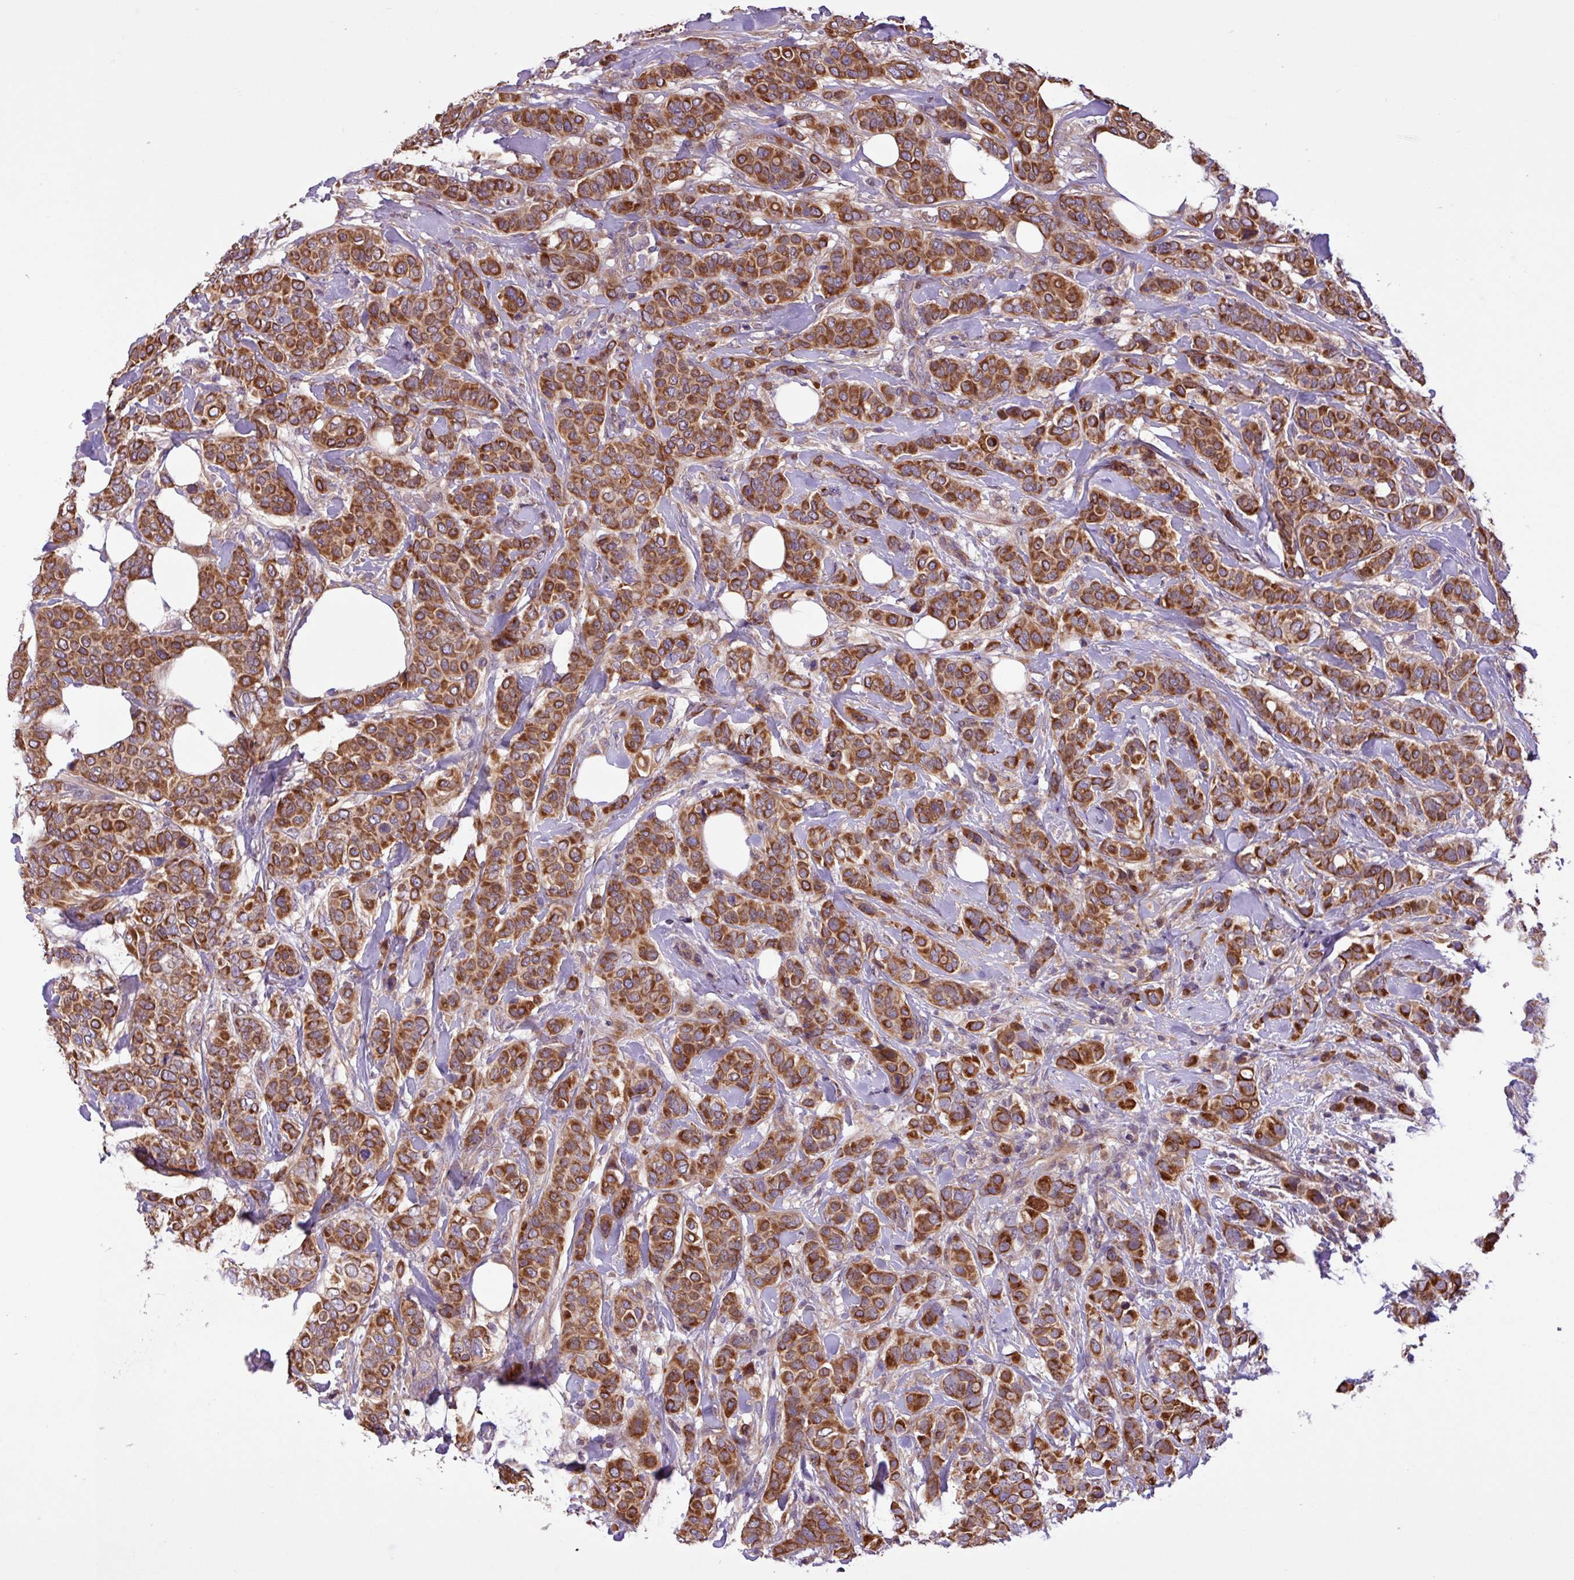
{"staining": {"intensity": "strong", "quantity": ">75%", "location": "cytoplasmic/membranous"}, "tissue": "breast cancer", "cell_type": "Tumor cells", "image_type": "cancer", "snomed": [{"axis": "morphology", "description": "Lobular carcinoma"}, {"axis": "topography", "description": "Breast"}], "caption": "Brown immunohistochemical staining in human breast cancer (lobular carcinoma) exhibits strong cytoplasmic/membranous staining in about >75% of tumor cells.", "gene": "TIMM10B", "patient": {"sex": "female", "age": 51}}